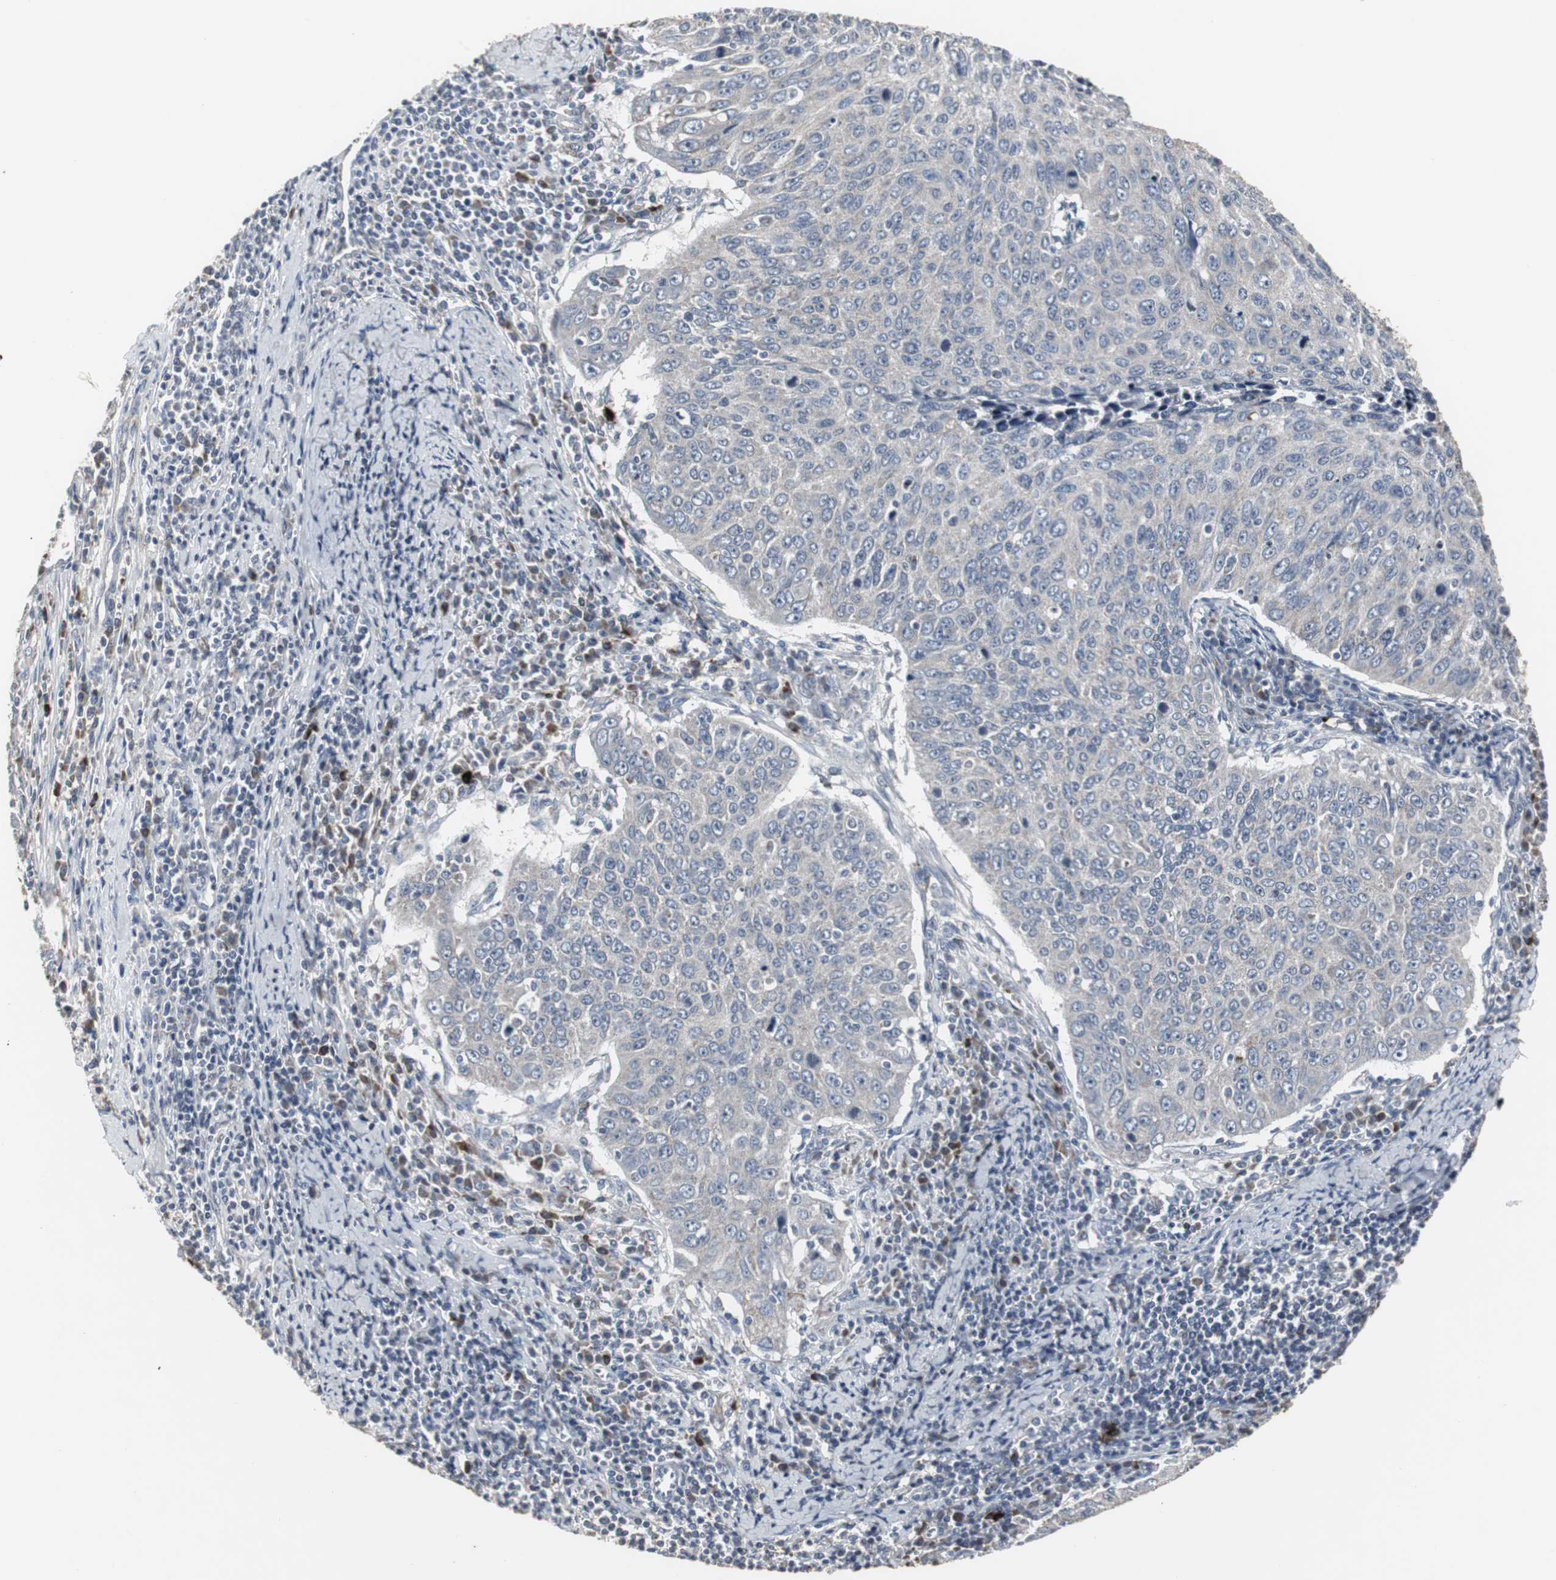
{"staining": {"intensity": "negative", "quantity": "none", "location": "none"}, "tissue": "cervical cancer", "cell_type": "Tumor cells", "image_type": "cancer", "snomed": [{"axis": "morphology", "description": "Squamous cell carcinoma, NOS"}, {"axis": "topography", "description": "Cervix"}], "caption": "High magnification brightfield microscopy of squamous cell carcinoma (cervical) stained with DAB (brown) and counterstained with hematoxylin (blue): tumor cells show no significant positivity.", "gene": "ACAA1", "patient": {"sex": "female", "age": 53}}